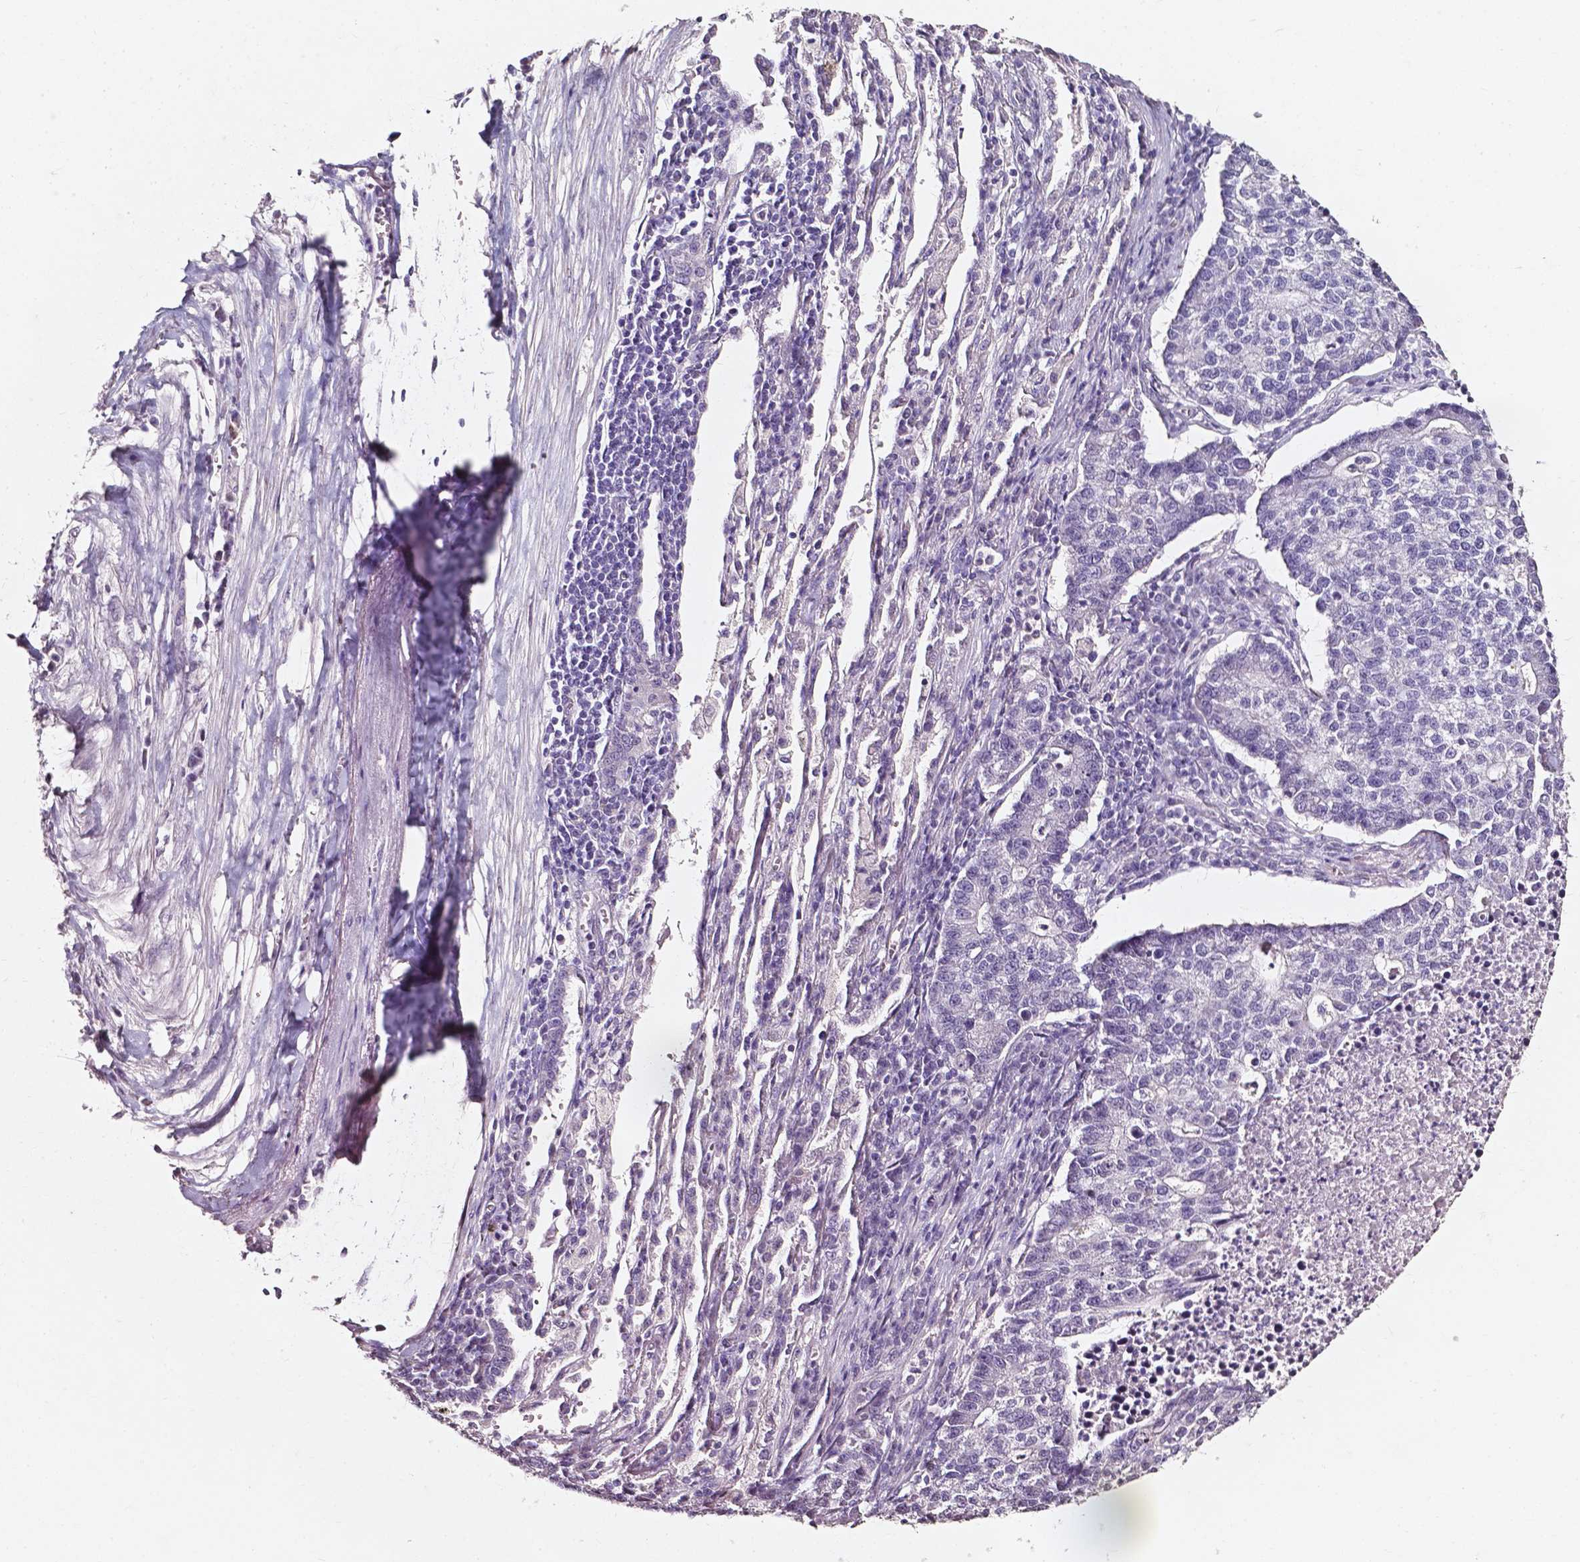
{"staining": {"intensity": "negative", "quantity": "none", "location": "none"}, "tissue": "lung cancer", "cell_type": "Tumor cells", "image_type": "cancer", "snomed": [{"axis": "morphology", "description": "Adenocarcinoma, NOS"}, {"axis": "topography", "description": "Lung"}], "caption": "Human adenocarcinoma (lung) stained for a protein using immunohistochemistry demonstrates no staining in tumor cells.", "gene": "AKR1B10", "patient": {"sex": "male", "age": 57}}